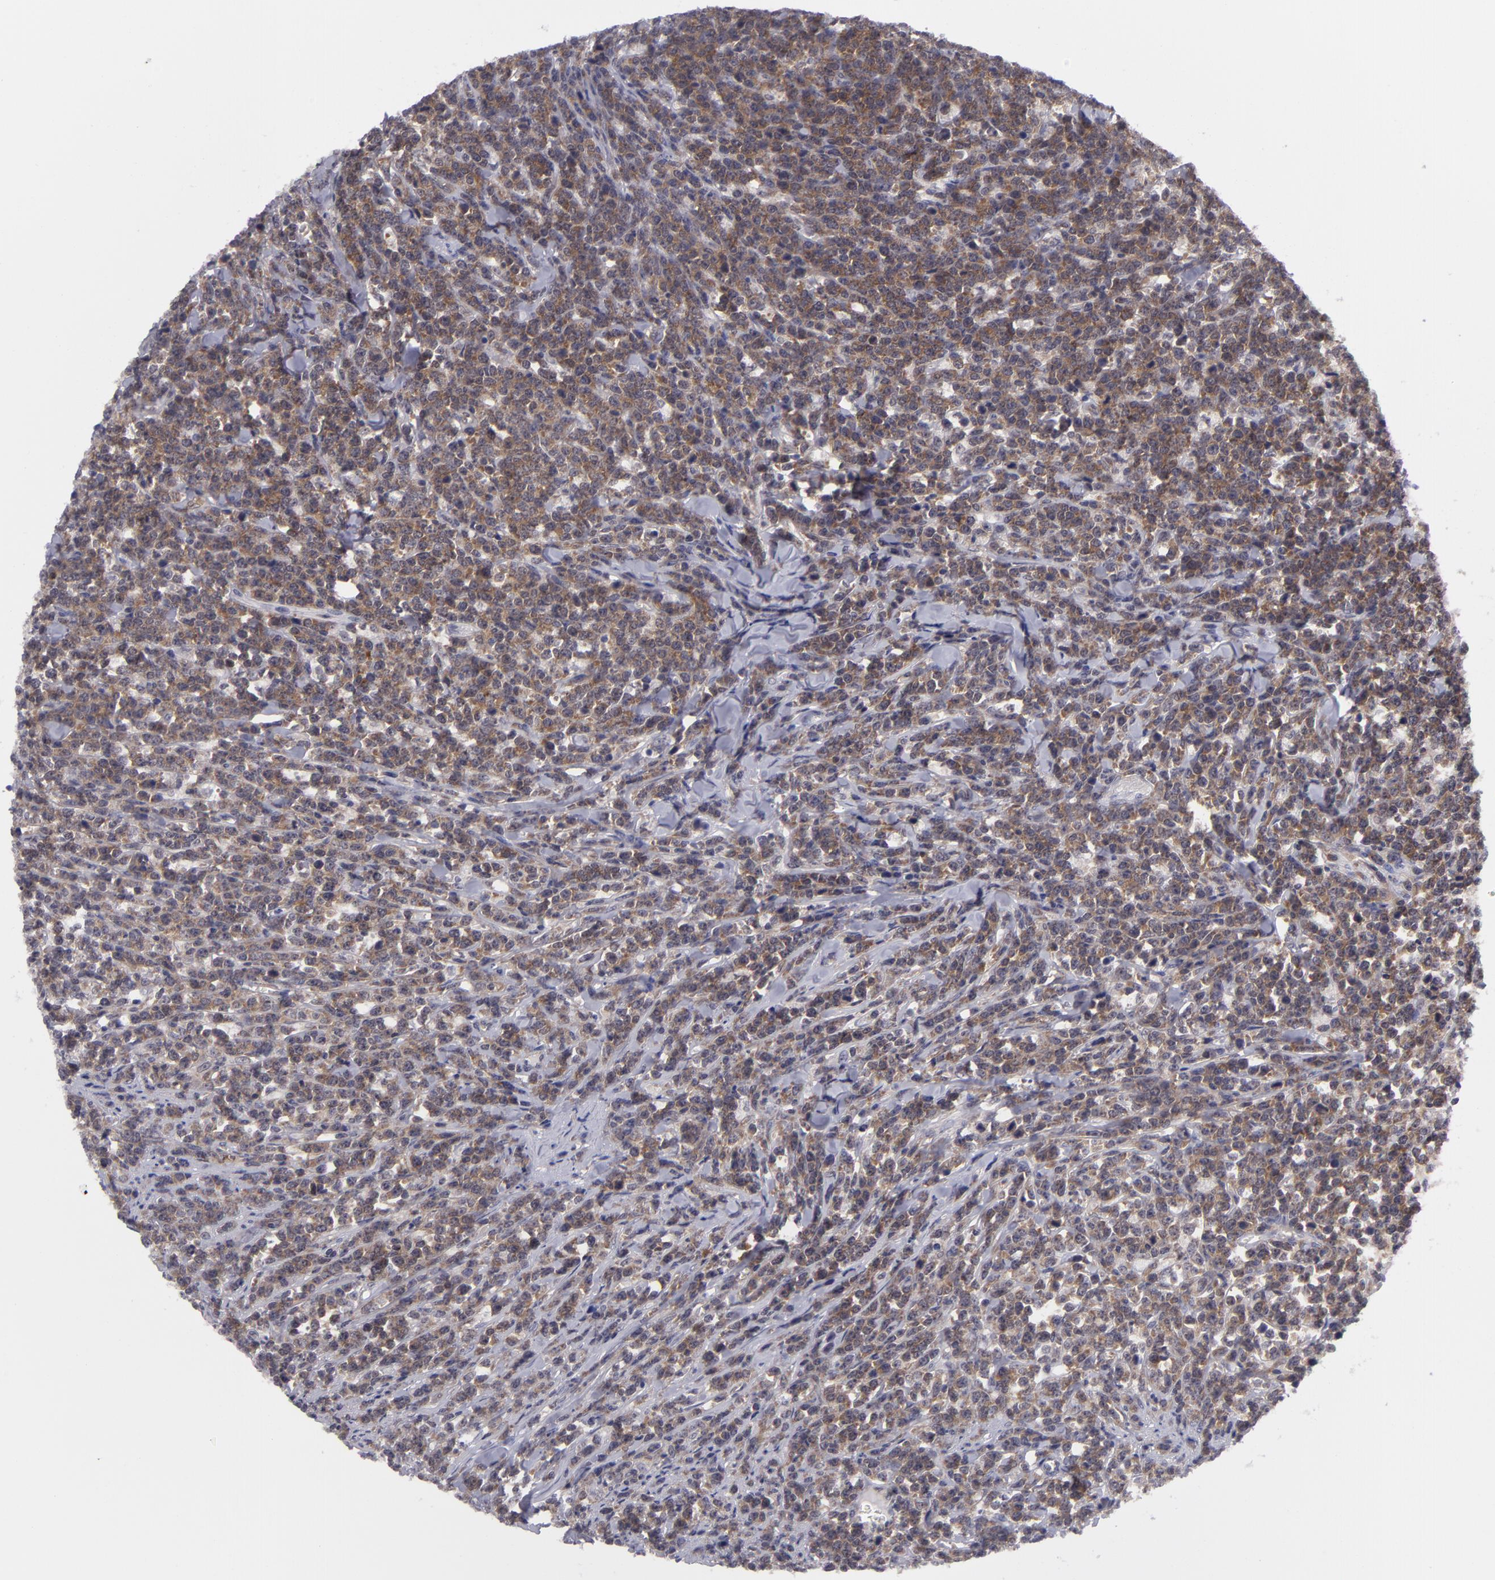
{"staining": {"intensity": "moderate", "quantity": ">75%", "location": "cytoplasmic/membranous"}, "tissue": "lymphoma", "cell_type": "Tumor cells", "image_type": "cancer", "snomed": [{"axis": "morphology", "description": "Malignant lymphoma, non-Hodgkin's type, High grade"}, {"axis": "topography", "description": "Small intestine"}, {"axis": "topography", "description": "Colon"}], "caption": "Moderate cytoplasmic/membranous positivity for a protein is present in about >75% of tumor cells of lymphoma using IHC.", "gene": "BCL10", "patient": {"sex": "male", "age": 8}}